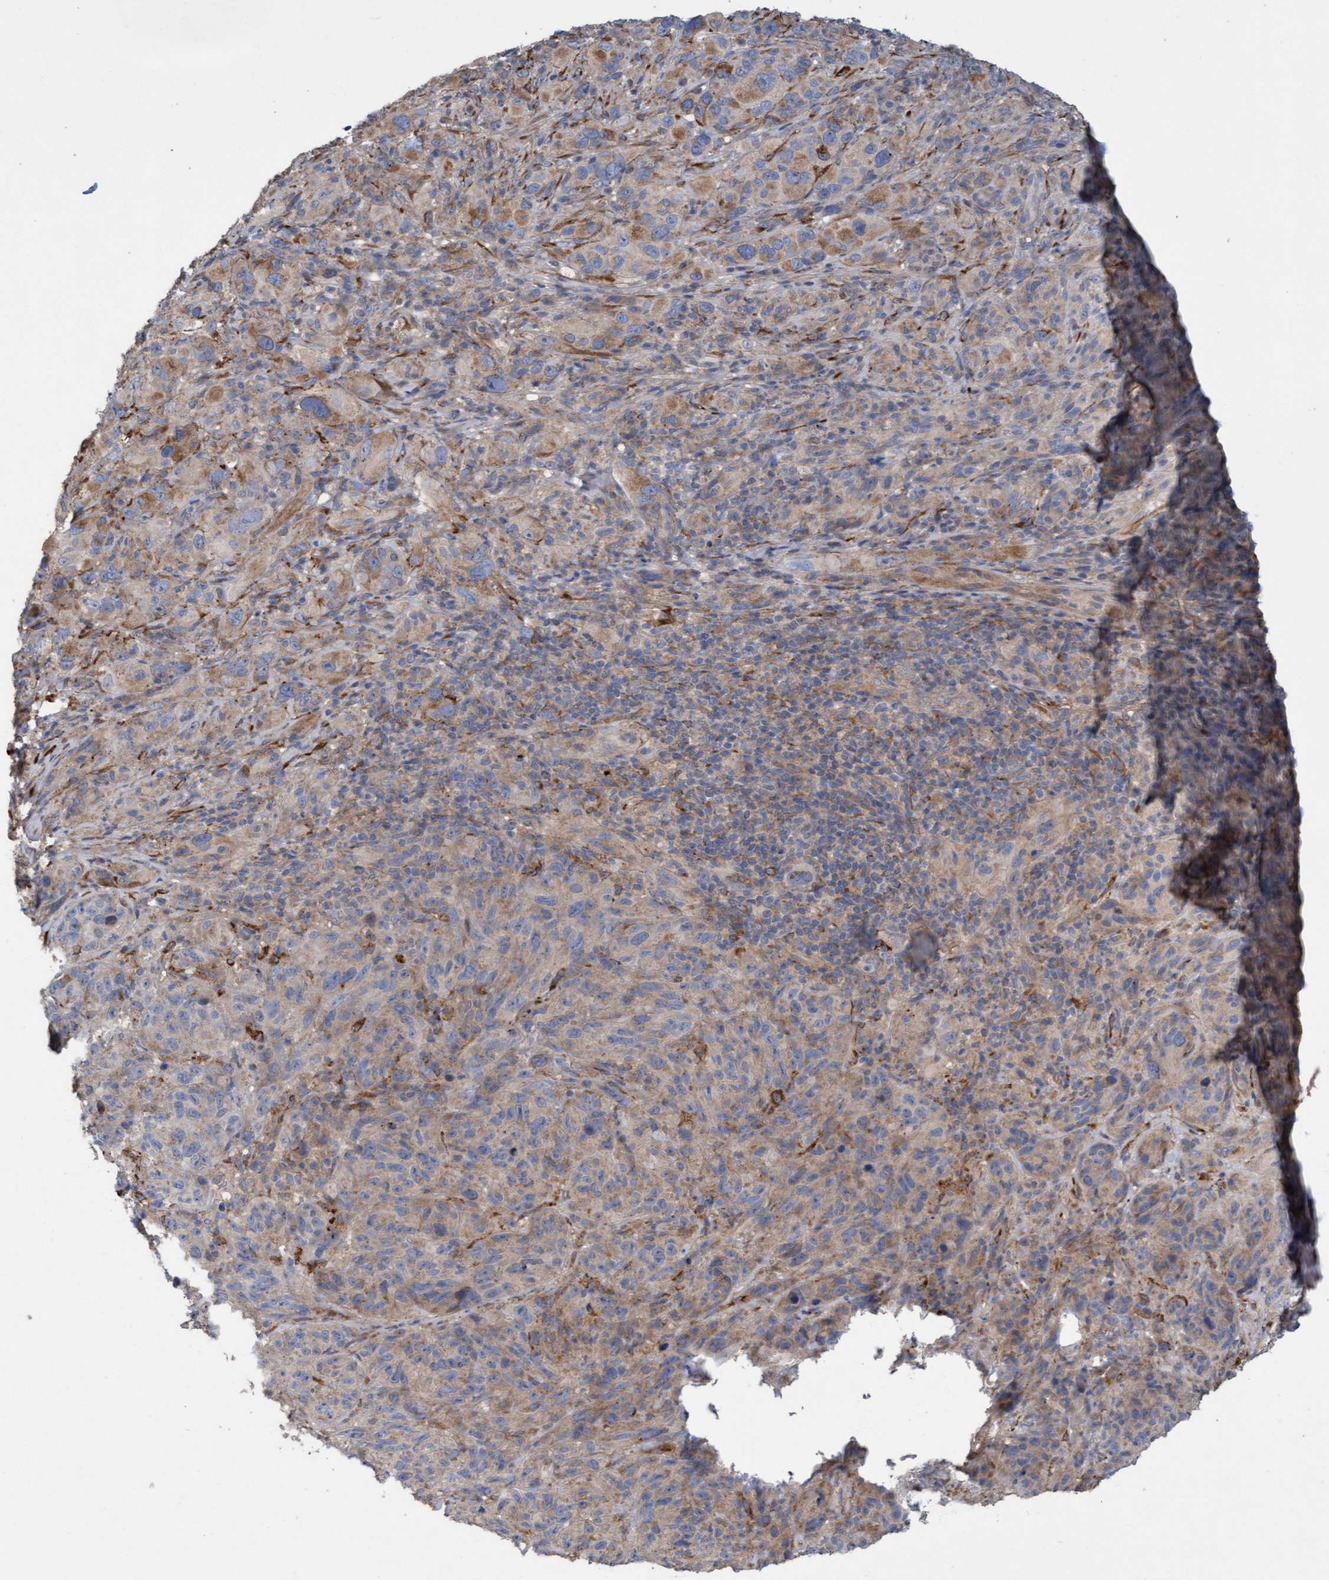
{"staining": {"intensity": "weak", "quantity": ">75%", "location": "cytoplasmic/membranous"}, "tissue": "melanoma", "cell_type": "Tumor cells", "image_type": "cancer", "snomed": [{"axis": "morphology", "description": "Malignant melanoma, NOS"}, {"axis": "topography", "description": "Skin of head"}], "caption": "DAB immunohistochemical staining of melanoma demonstrates weak cytoplasmic/membranous protein staining in approximately >75% of tumor cells.", "gene": "DDHD2", "patient": {"sex": "male", "age": 96}}